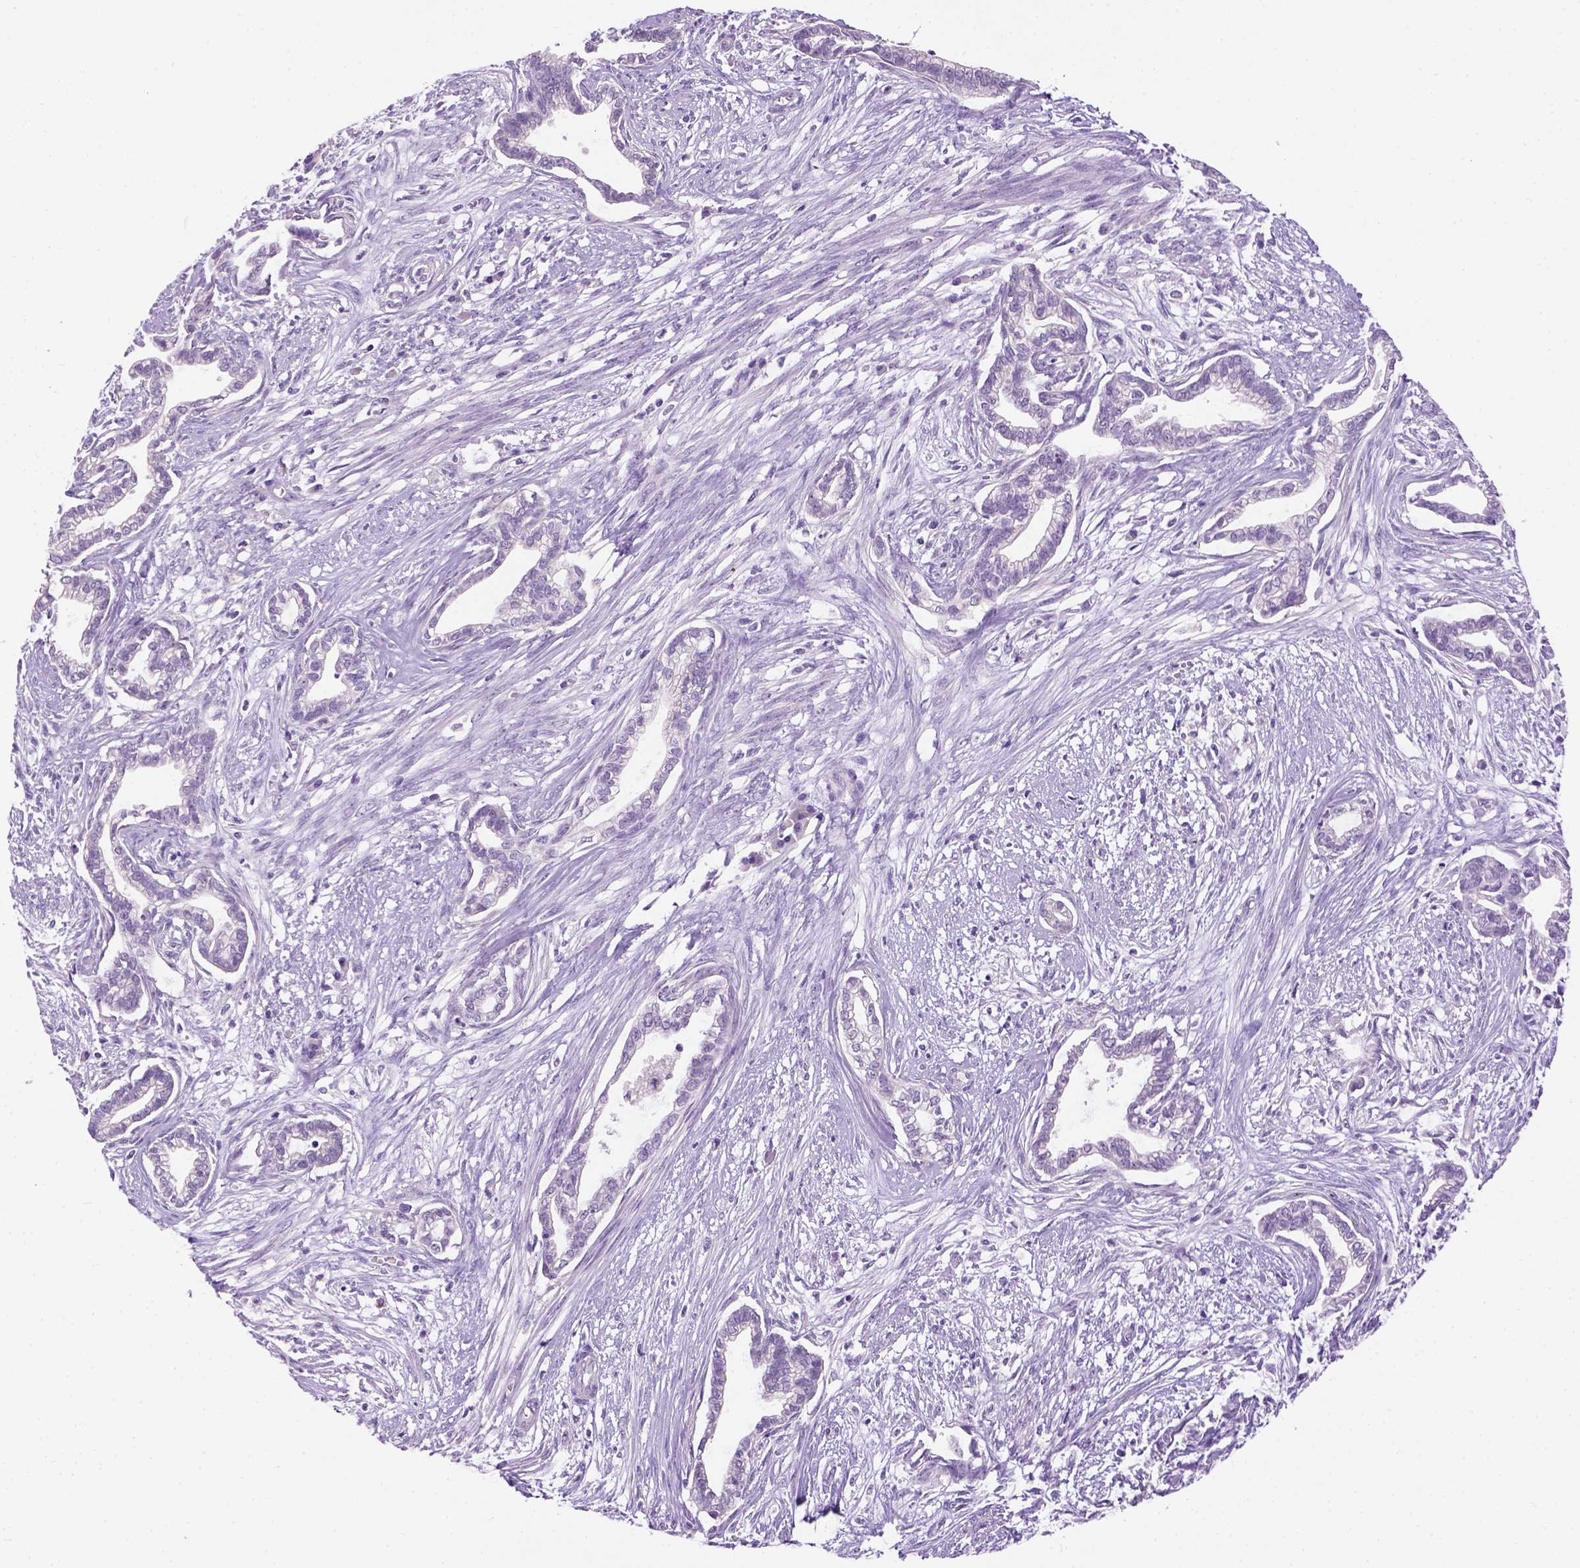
{"staining": {"intensity": "negative", "quantity": "none", "location": "none"}, "tissue": "cervical cancer", "cell_type": "Tumor cells", "image_type": "cancer", "snomed": [{"axis": "morphology", "description": "Adenocarcinoma, NOS"}, {"axis": "topography", "description": "Cervix"}], "caption": "This histopathology image is of cervical adenocarcinoma stained with immunohistochemistry to label a protein in brown with the nuclei are counter-stained blue. There is no positivity in tumor cells.", "gene": "UTP4", "patient": {"sex": "female", "age": 62}}